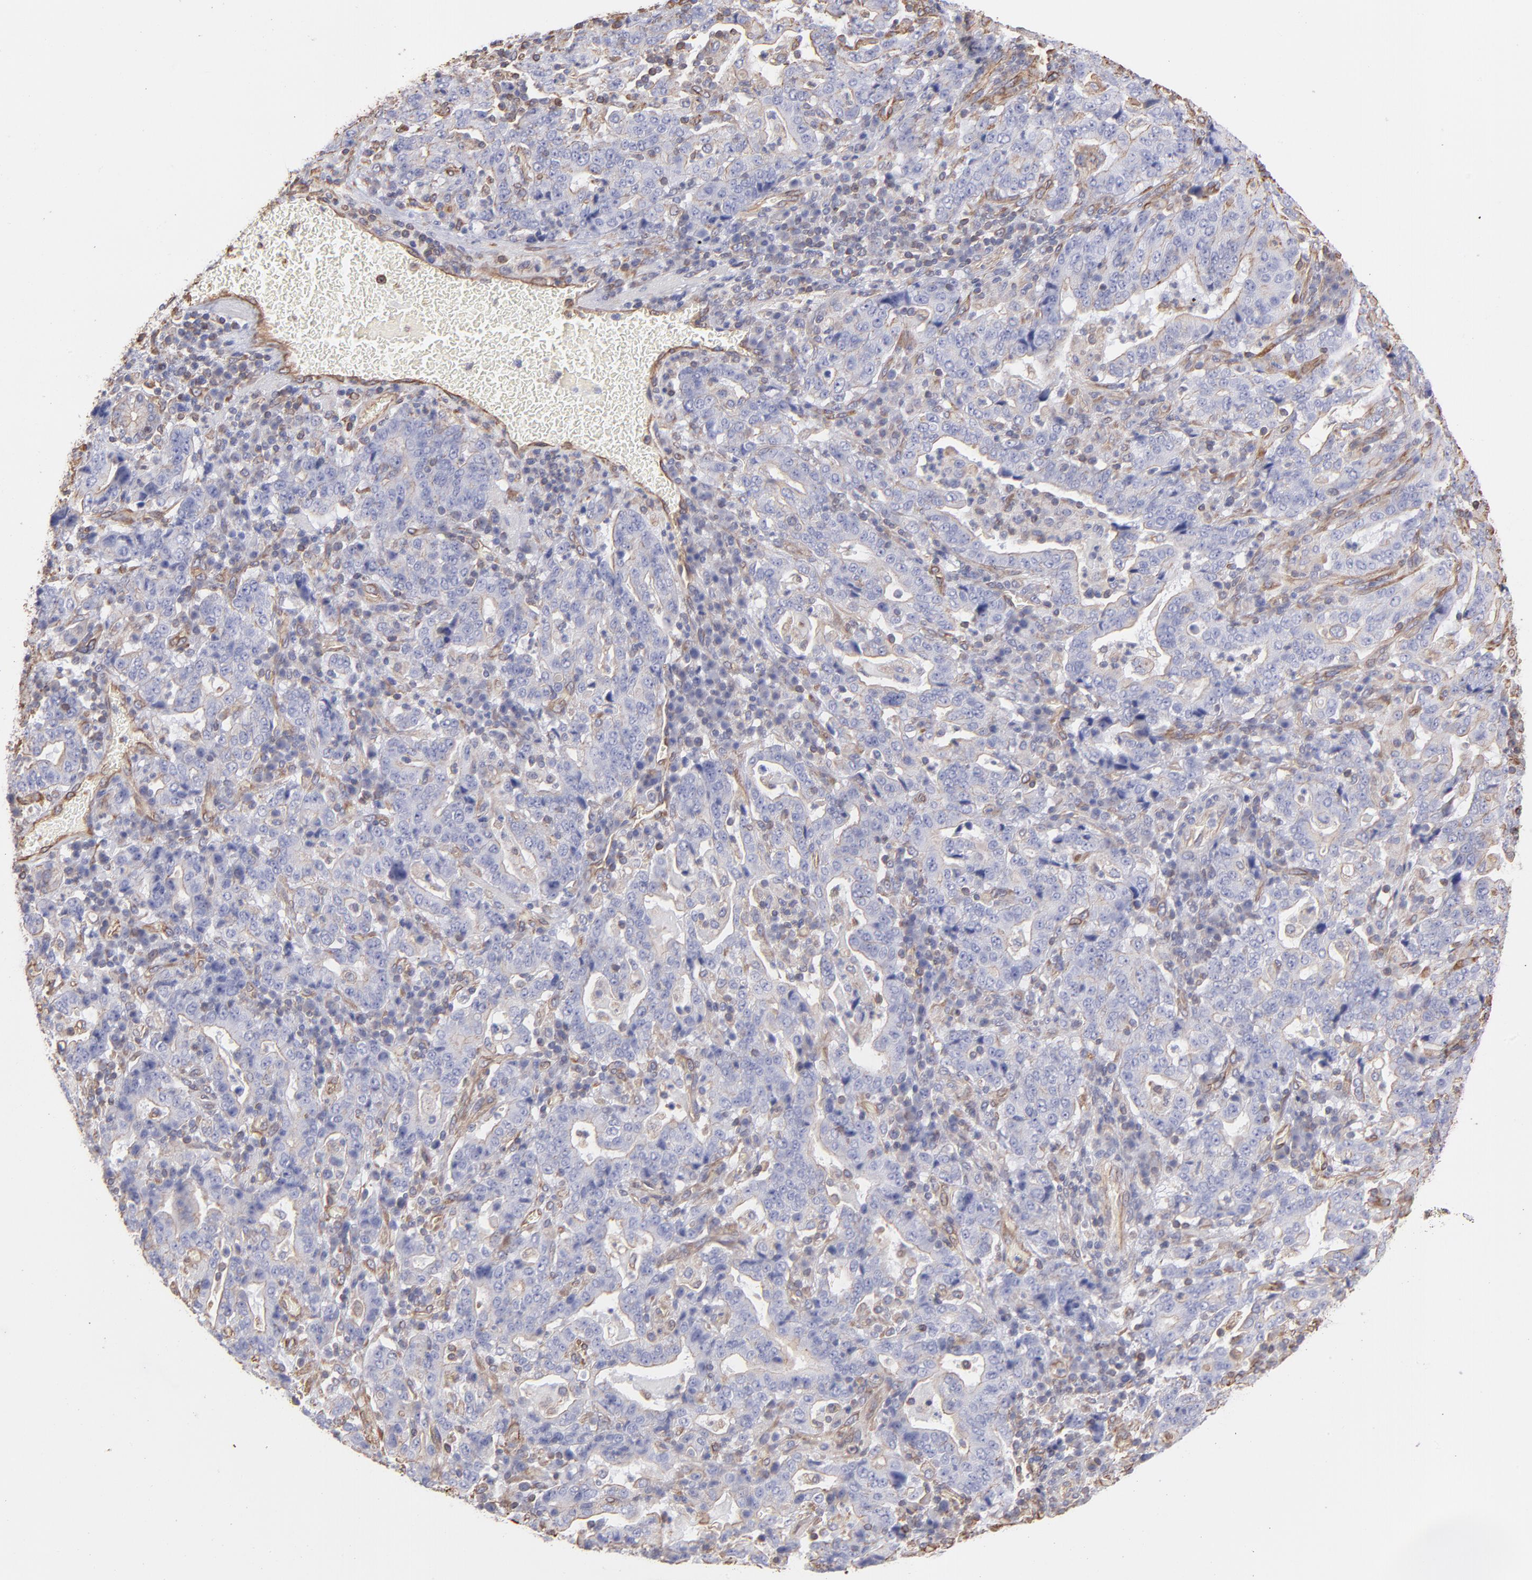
{"staining": {"intensity": "weak", "quantity": "25%-75%", "location": "cytoplasmic/membranous"}, "tissue": "stomach cancer", "cell_type": "Tumor cells", "image_type": "cancer", "snomed": [{"axis": "morphology", "description": "Normal tissue, NOS"}, {"axis": "morphology", "description": "Adenocarcinoma, NOS"}, {"axis": "topography", "description": "Stomach, upper"}, {"axis": "topography", "description": "Stomach"}], "caption": "Protein staining demonstrates weak cytoplasmic/membranous staining in about 25%-75% of tumor cells in stomach adenocarcinoma. (Brightfield microscopy of DAB IHC at high magnification).", "gene": "PLEC", "patient": {"sex": "male", "age": 59}}